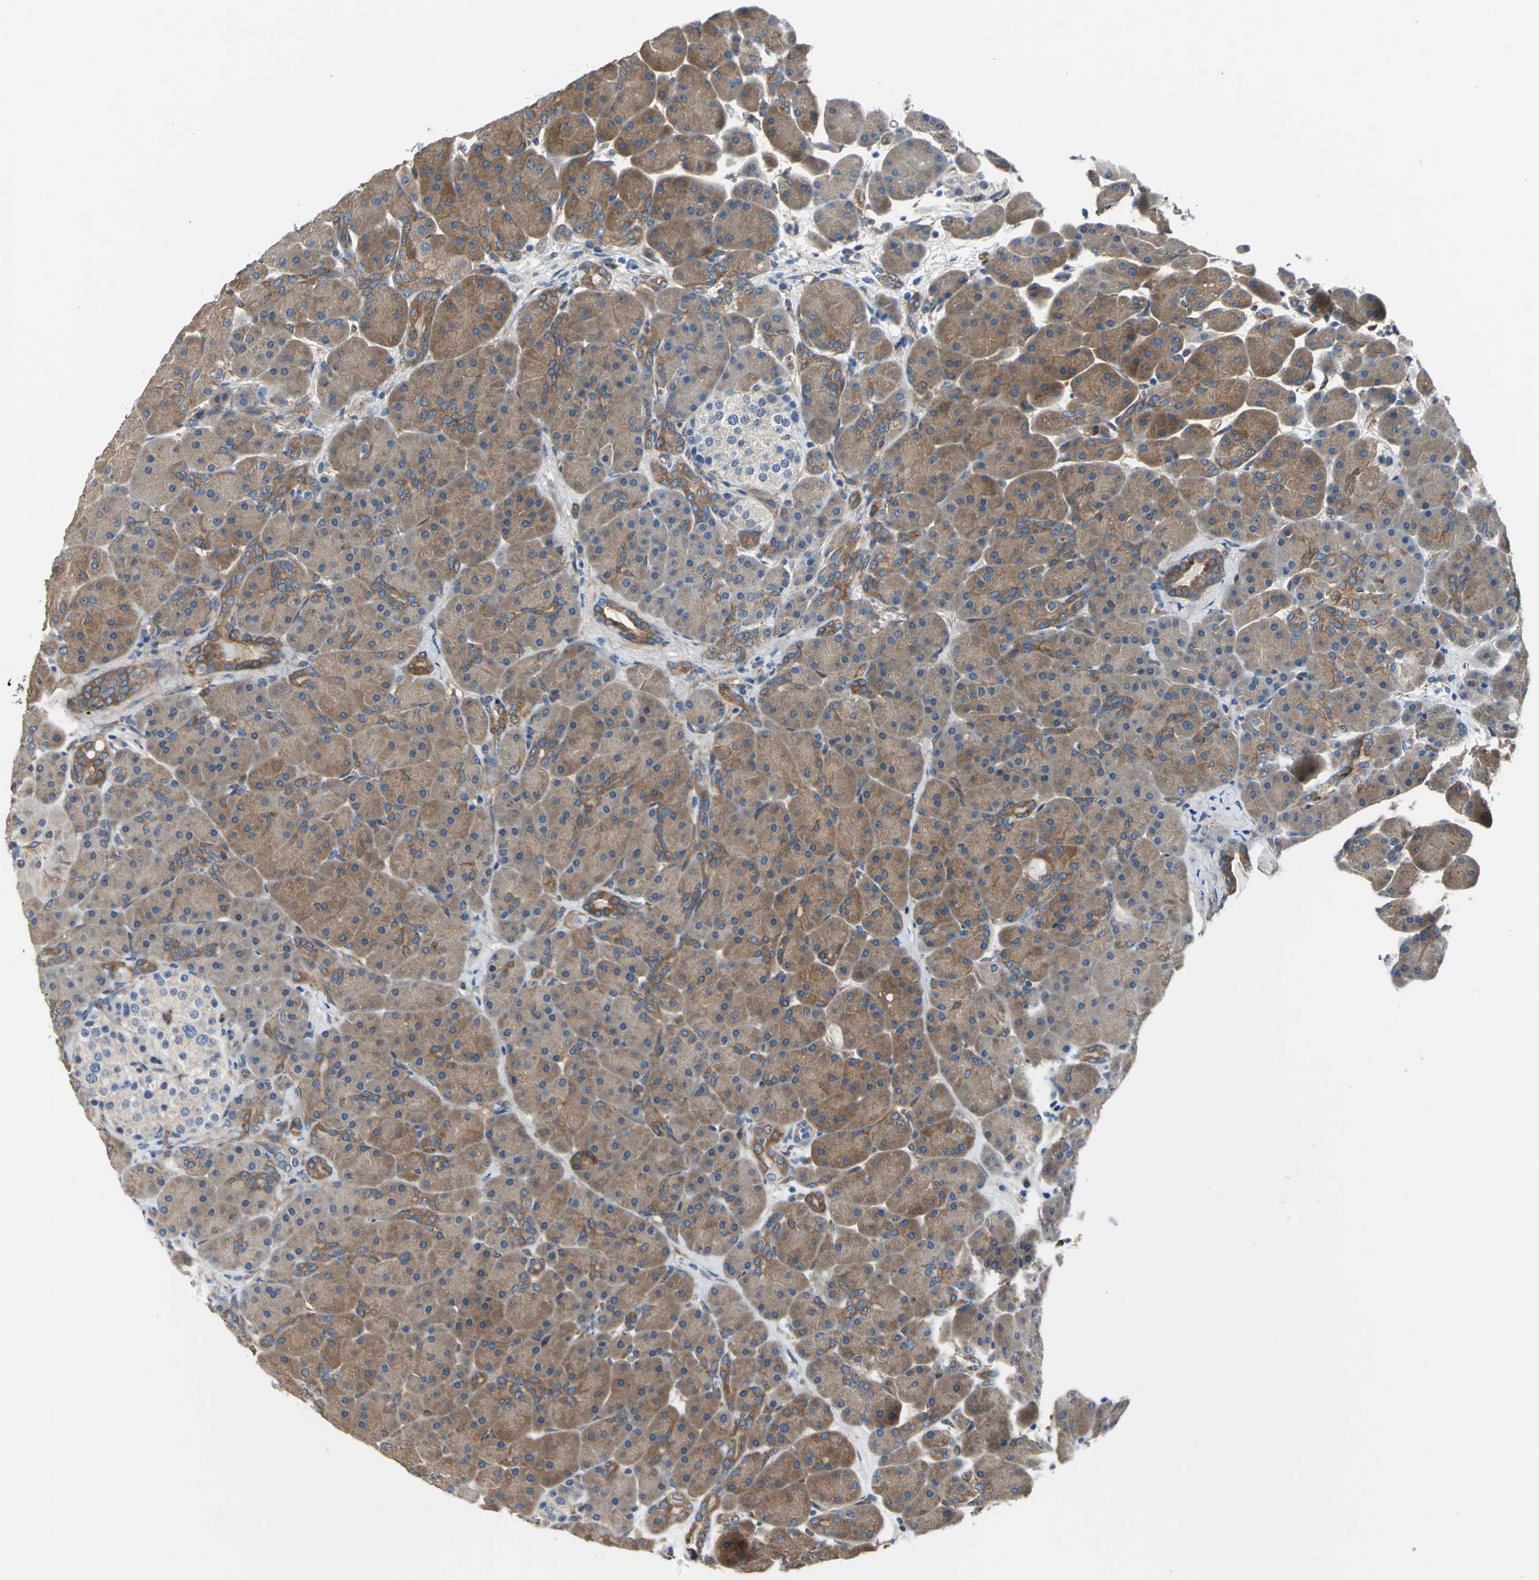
{"staining": {"intensity": "moderate", "quantity": ">75%", "location": "cytoplasmic/membranous"}, "tissue": "pancreas", "cell_type": "Exocrine glandular cells", "image_type": "normal", "snomed": [{"axis": "morphology", "description": "Normal tissue, NOS"}, {"axis": "topography", "description": "Pancreas"}], "caption": "A high-resolution micrograph shows immunohistochemistry (IHC) staining of unremarkable pancreas, which exhibits moderate cytoplasmic/membranous positivity in approximately >75% of exocrine glandular cells. The staining was performed using DAB, with brown indicating positive protein expression. Nuclei are stained blue with hematoxylin.", "gene": "CDC42EP1", "patient": {"sex": "male", "age": 66}}